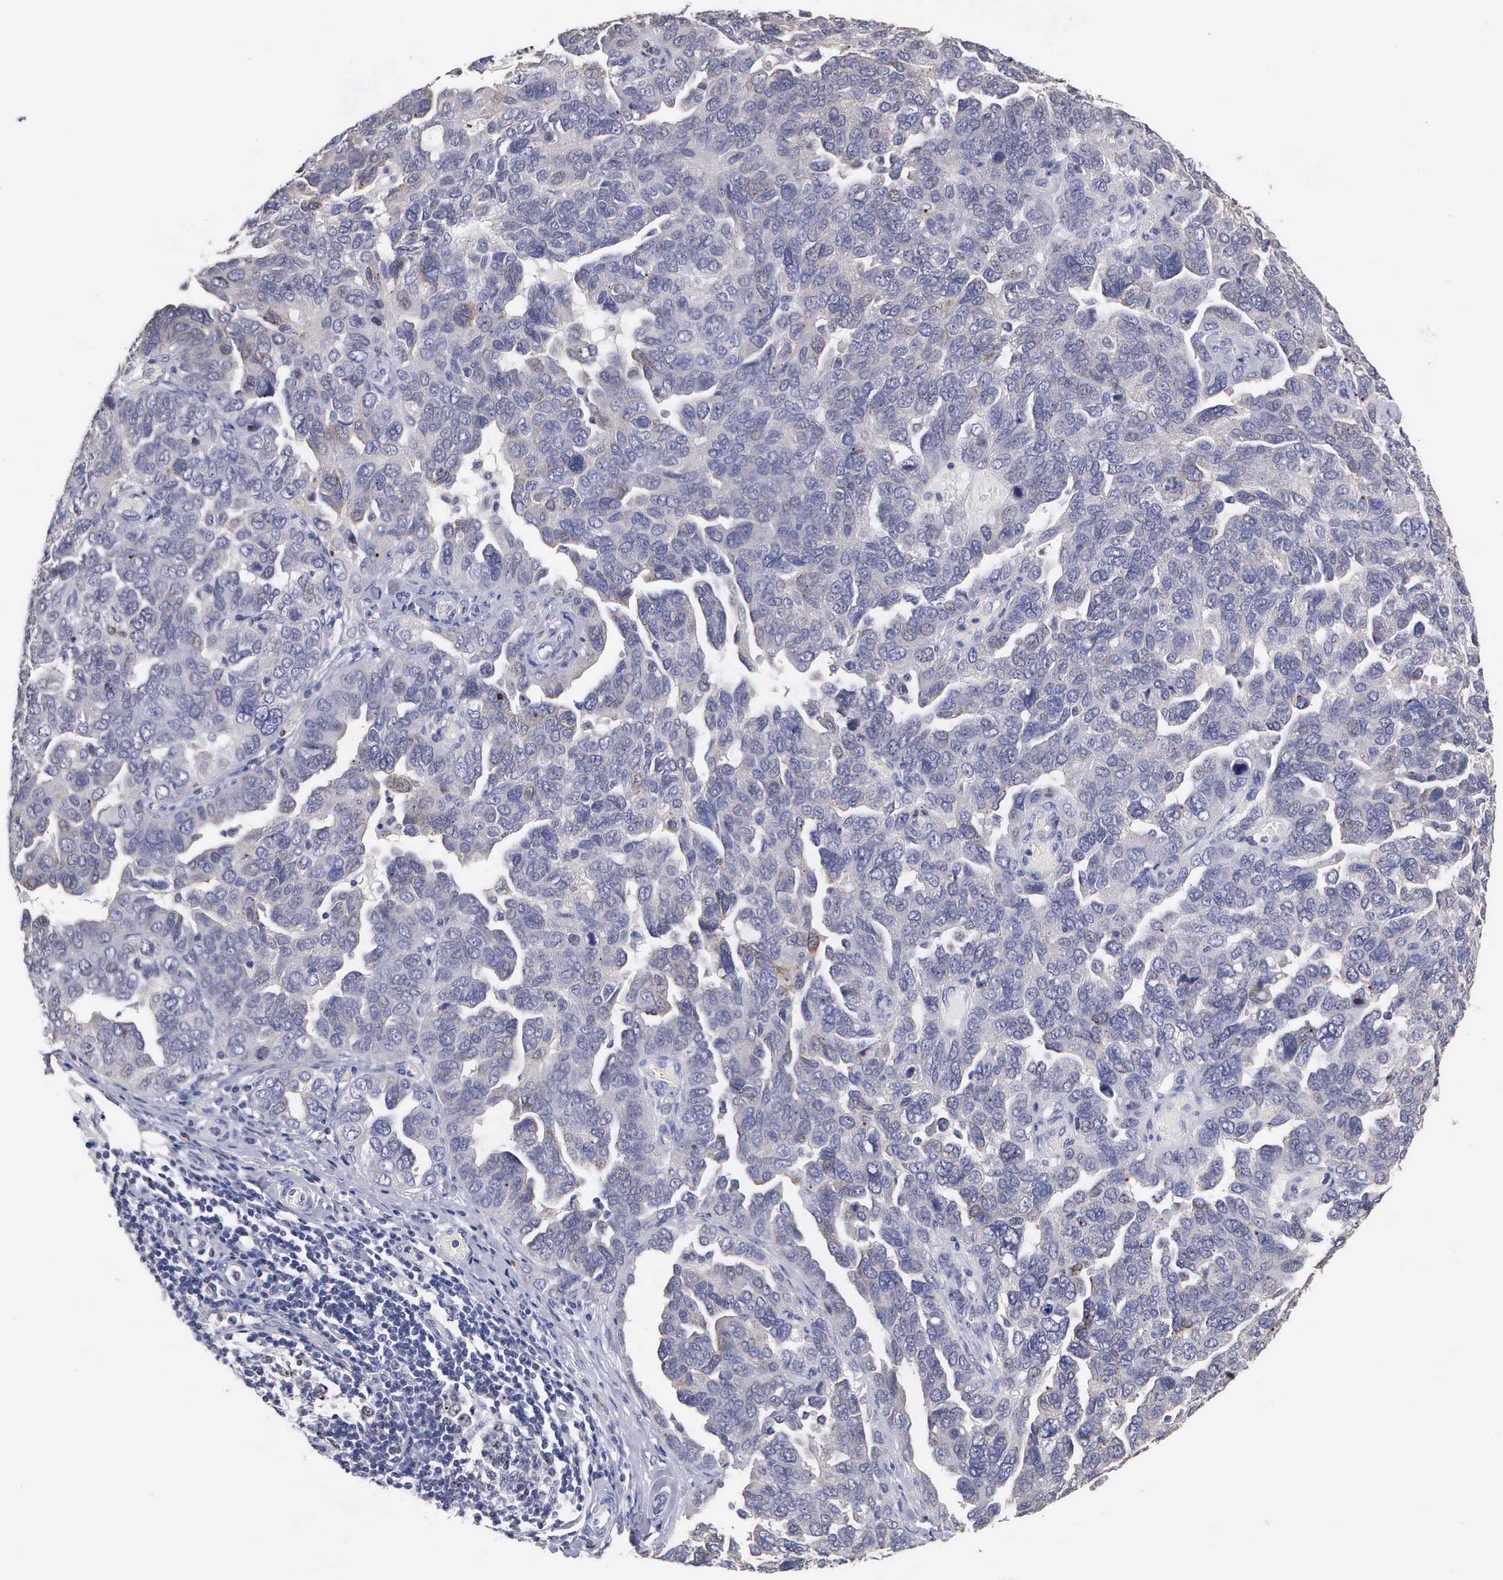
{"staining": {"intensity": "weak", "quantity": "25%-75%", "location": "cytoplasmic/membranous"}, "tissue": "ovarian cancer", "cell_type": "Tumor cells", "image_type": "cancer", "snomed": [{"axis": "morphology", "description": "Cystadenocarcinoma, serous, NOS"}, {"axis": "topography", "description": "Ovary"}], "caption": "Immunohistochemistry (IHC) photomicrograph of neoplastic tissue: human ovarian cancer (serous cystadenocarcinoma) stained using IHC reveals low levels of weak protein expression localized specifically in the cytoplasmic/membranous of tumor cells, appearing as a cytoplasmic/membranous brown color.", "gene": "KDM6A", "patient": {"sex": "female", "age": 64}}